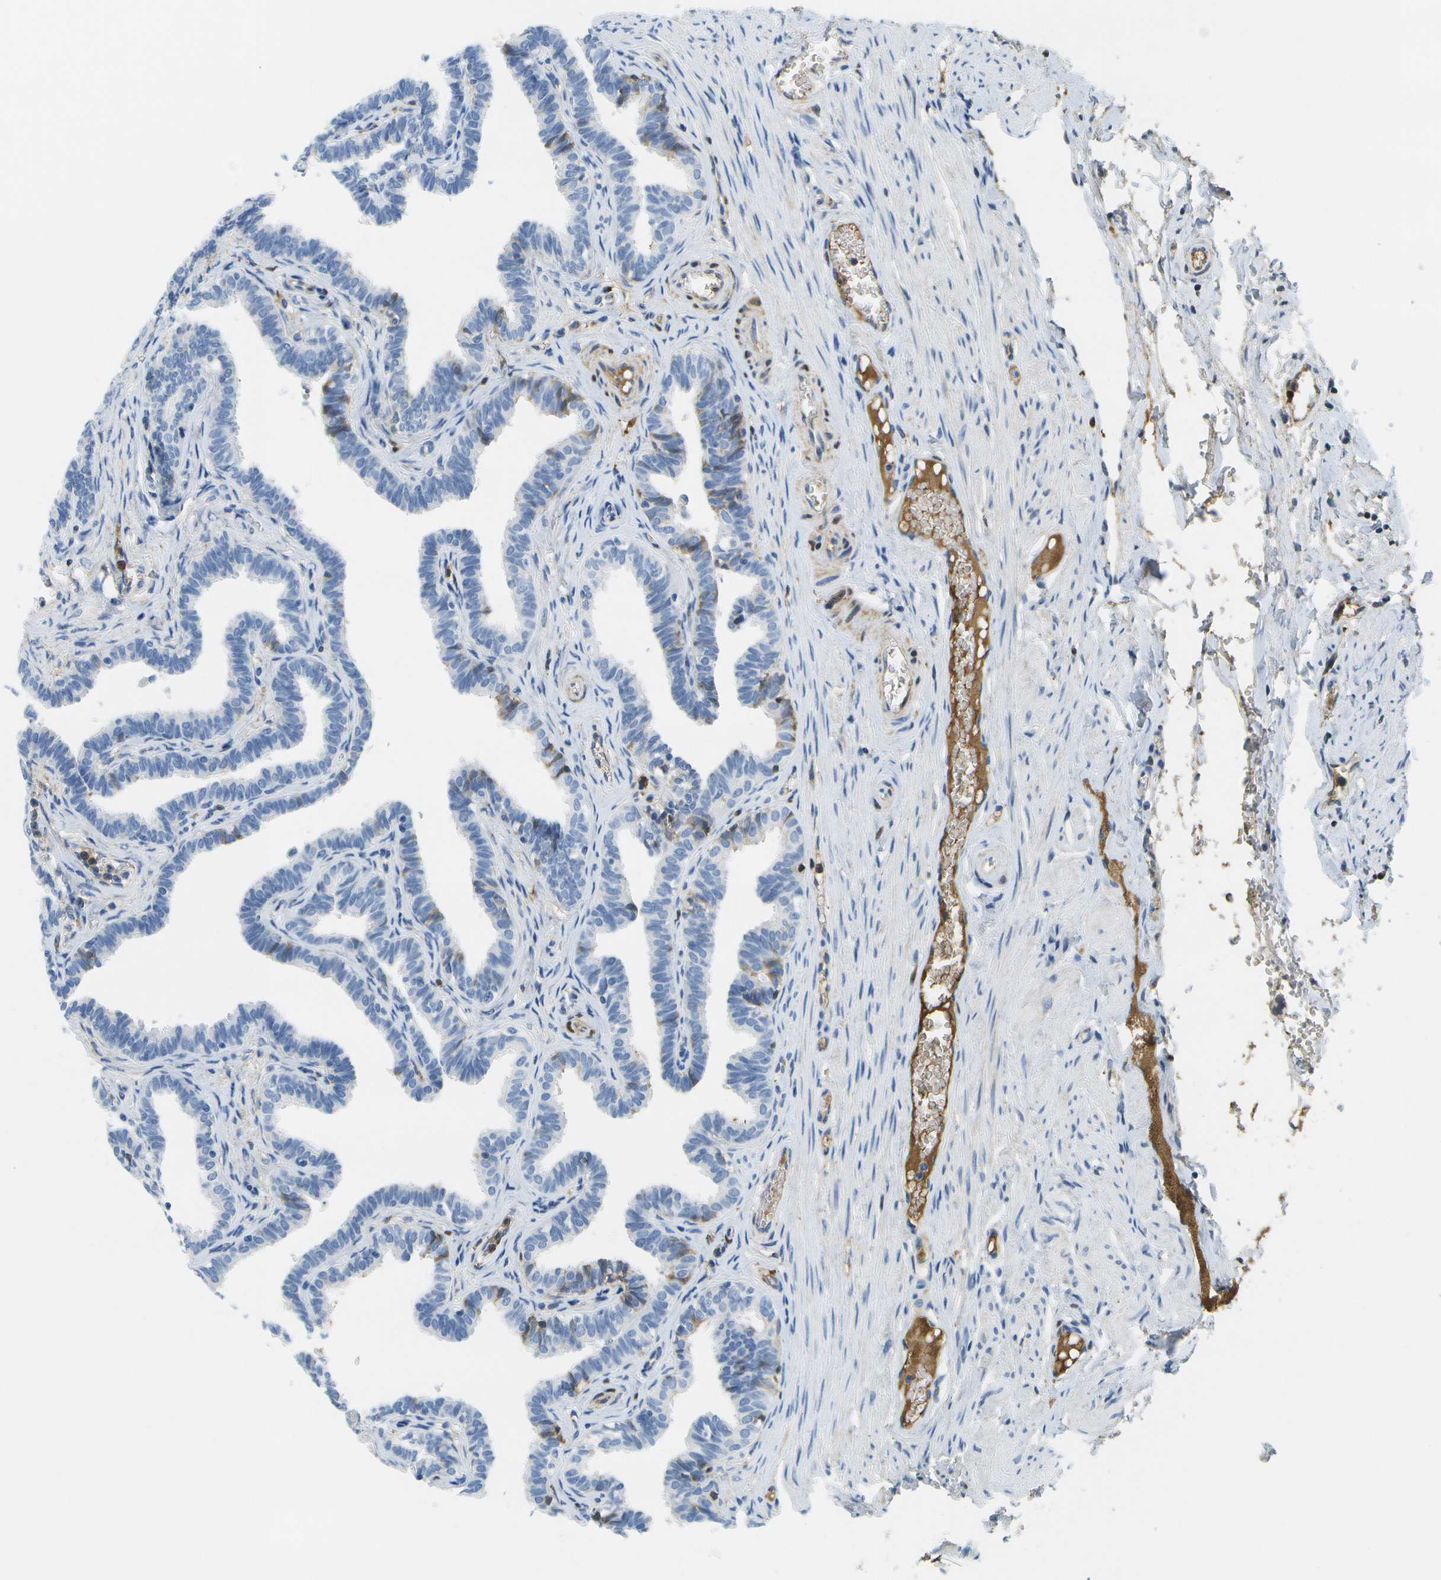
{"staining": {"intensity": "moderate", "quantity": "<25%", "location": "cytoplasmic/membranous"}, "tissue": "fallopian tube", "cell_type": "Glandular cells", "image_type": "normal", "snomed": [{"axis": "morphology", "description": "Normal tissue, NOS"}, {"axis": "topography", "description": "Fallopian tube"}, {"axis": "topography", "description": "Ovary"}], "caption": "Immunohistochemistry (IHC) of unremarkable fallopian tube shows low levels of moderate cytoplasmic/membranous staining in about <25% of glandular cells. (DAB IHC with brightfield microscopy, high magnification).", "gene": "SERPINA1", "patient": {"sex": "female", "age": 23}}